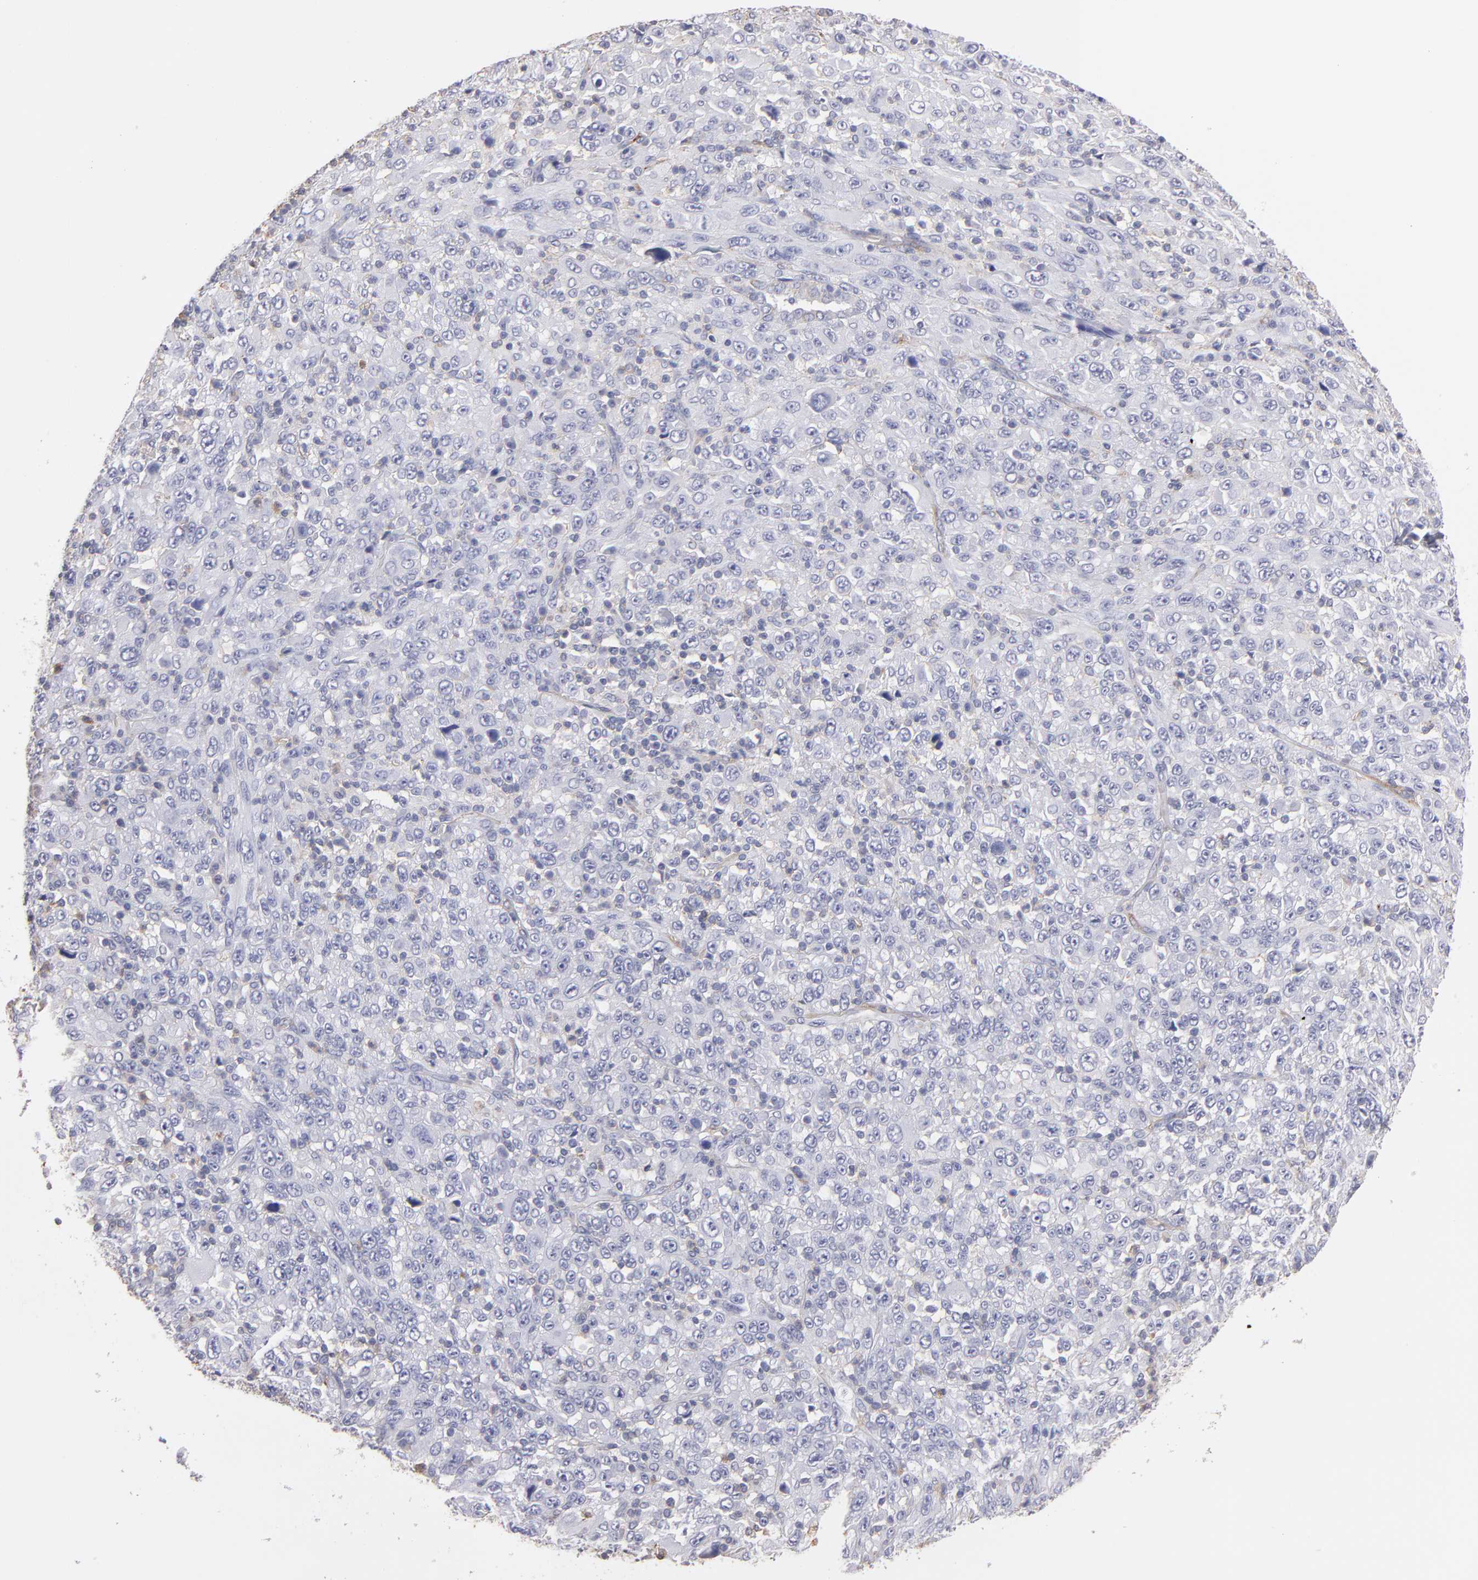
{"staining": {"intensity": "negative", "quantity": "none", "location": "none"}, "tissue": "melanoma", "cell_type": "Tumor cells", "image_type": "cancer", "snomed": [{"axis": "morphology", "description": "Malignant melanoma, Metastatic site"}, {"axis": "topography", "description": "Skin"}], "caption": "DAB immunohistochemical staining of melanoma exhibits no significant staining in tumor cells.", "gene": "ABCB1", "patient": {"sex": "female", "age": 56}}